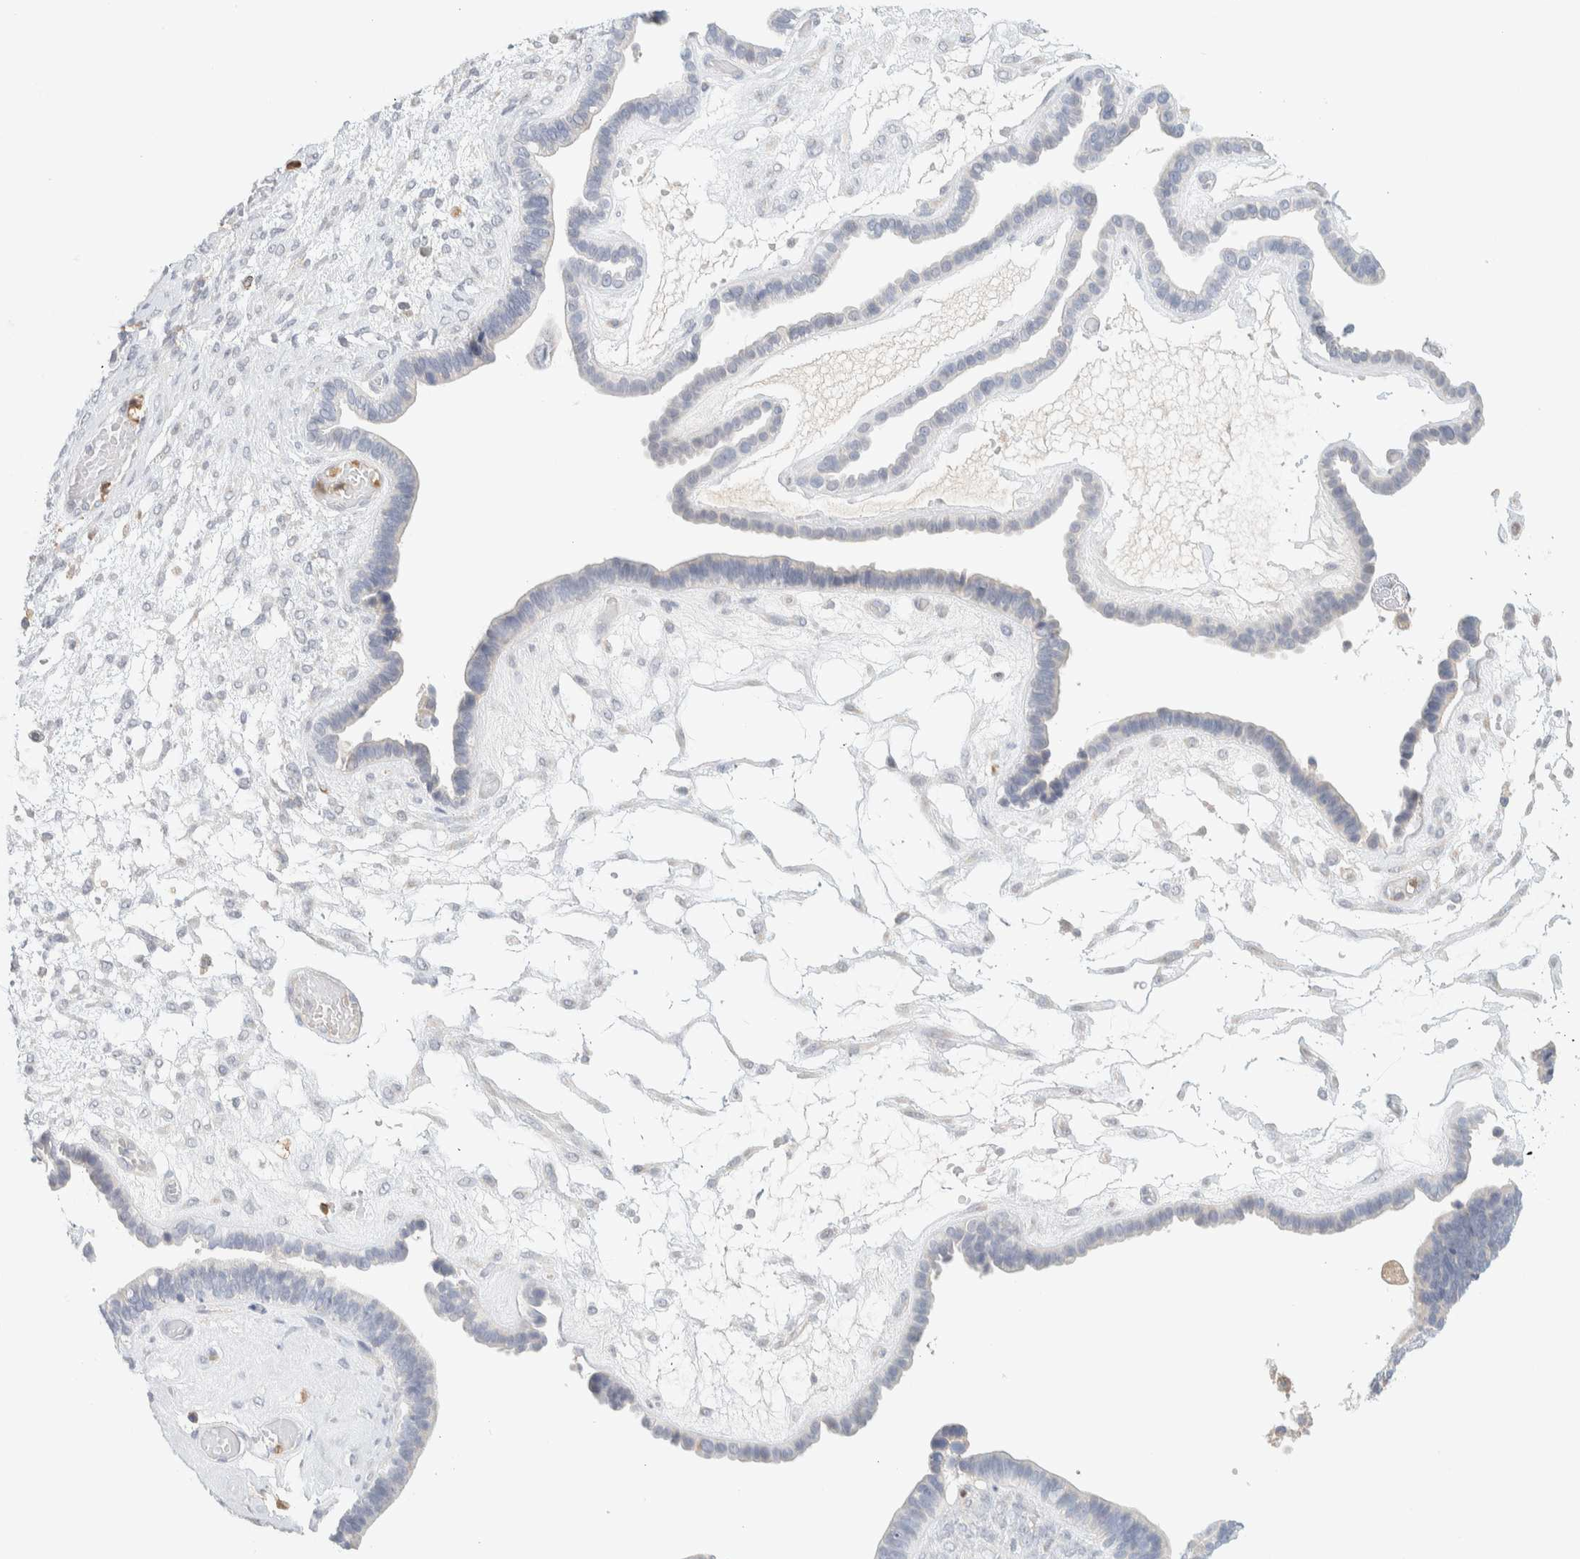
{"staining": {"intensity": "negative", "quantity": "none", "location": "none"}, "tissue": "ovarian cancer", "cell_type": "Tumor cells", "image_type": "cancer", "snomed": [{"axis": "morphology", "description": "Cystadenocarcinoma, serous, NOS"}, {"axis": "topography", "description": "Ovary"}], "caption": "IHC image of human ovarian serous cystadenocarcinoma stained for a protein (brown), which demonstrates no positivity in tumor cells.", "gene": "TTC3", "patient": {"sex": "female", "age": 56}}